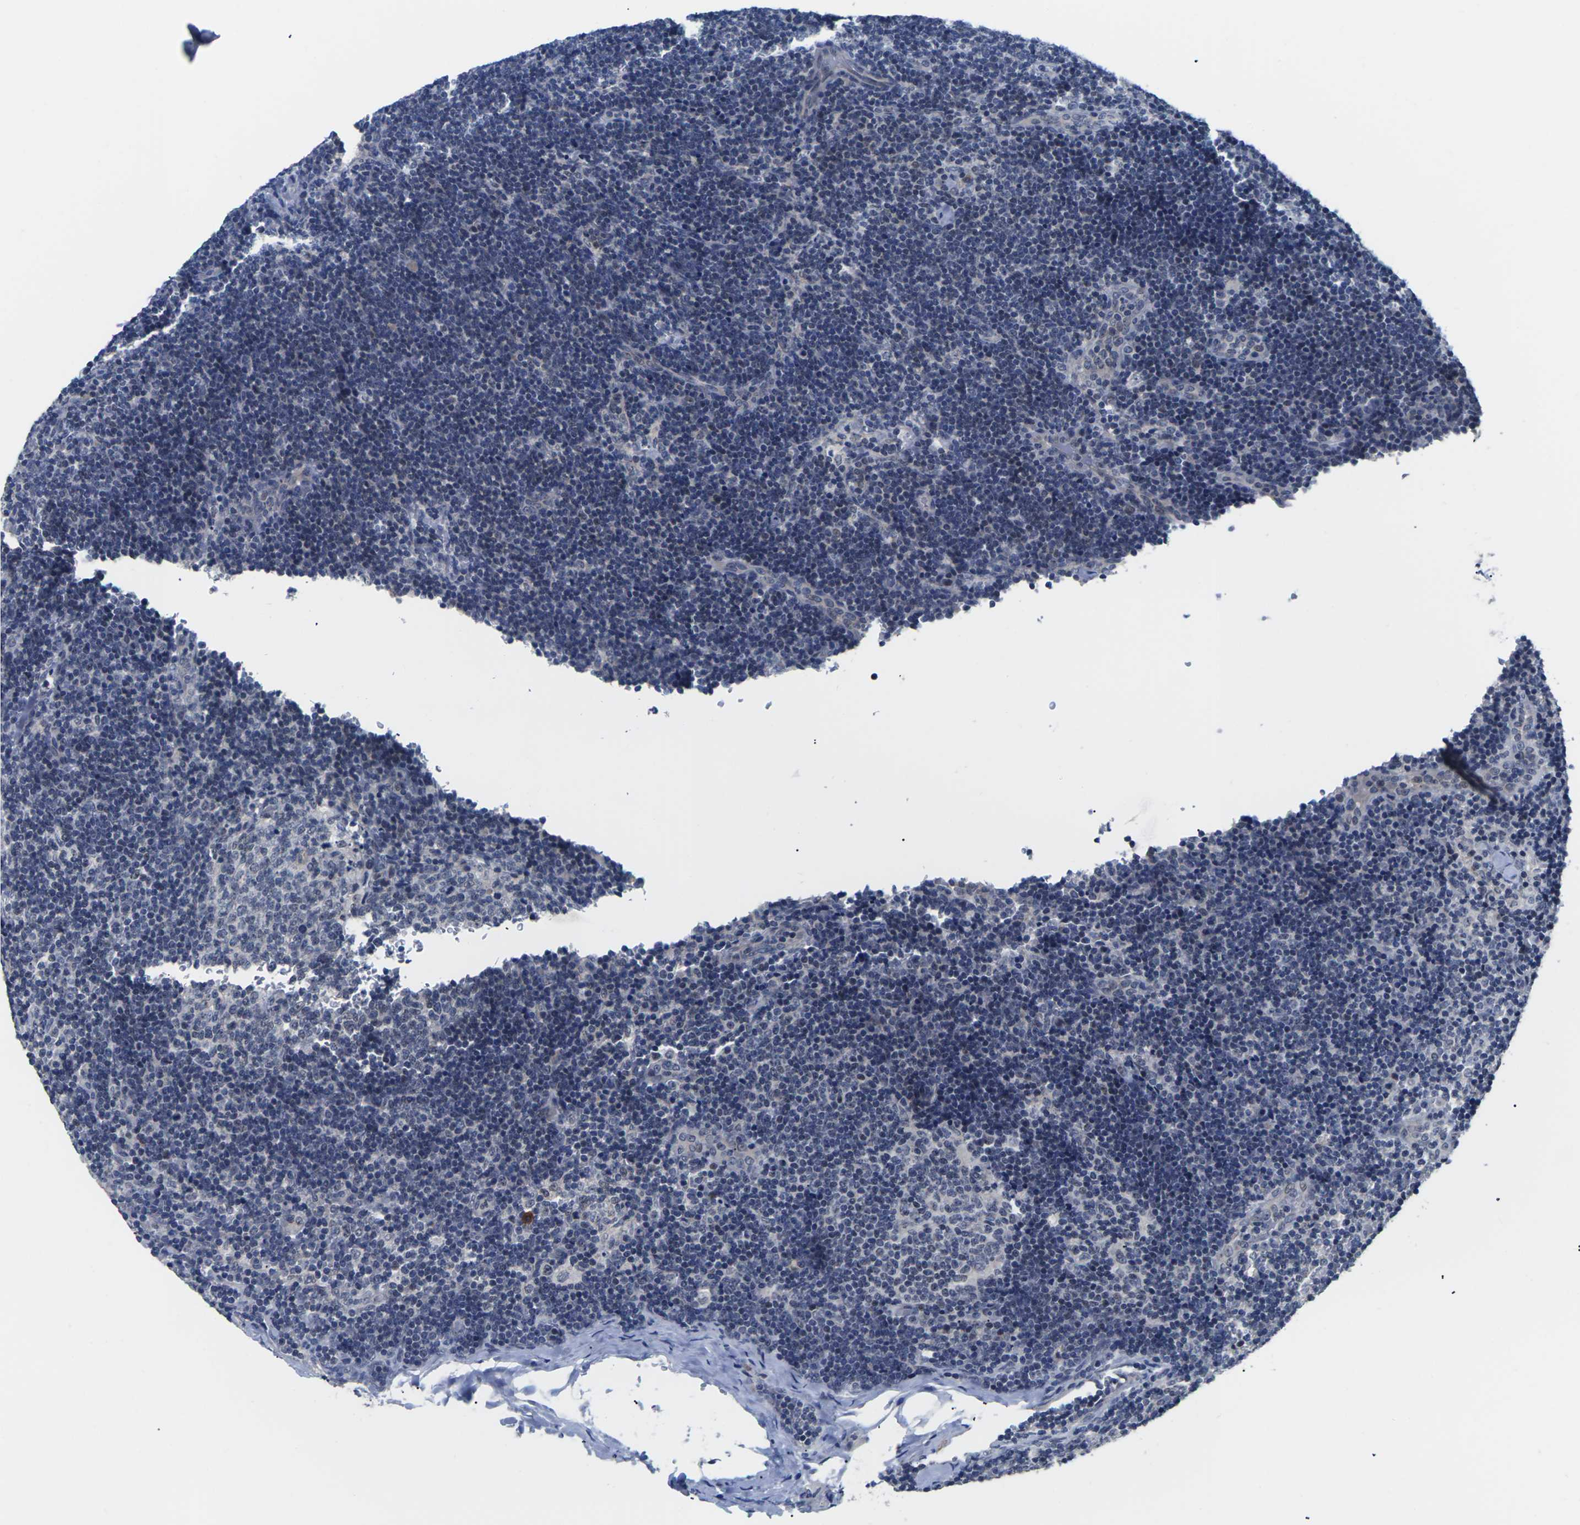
{"staining": {"intensity": "negative", "quantity": "none", "location": "none"}, "tissue": "lymph node", "cell_type": "Germinal center cells", "image_type": "normal", "snomed": [{"axis": "morphology", "description": "Normal tissue, NOS"}, {"axis": "topography", "description": "Lymph node"}], "caption": "Benign lymph node was stained to show a protein in brown. There is no significant staining in germinal center cells.", "gene": "ST6GAL2", "patient": {"sex": "female", "age": 14}}